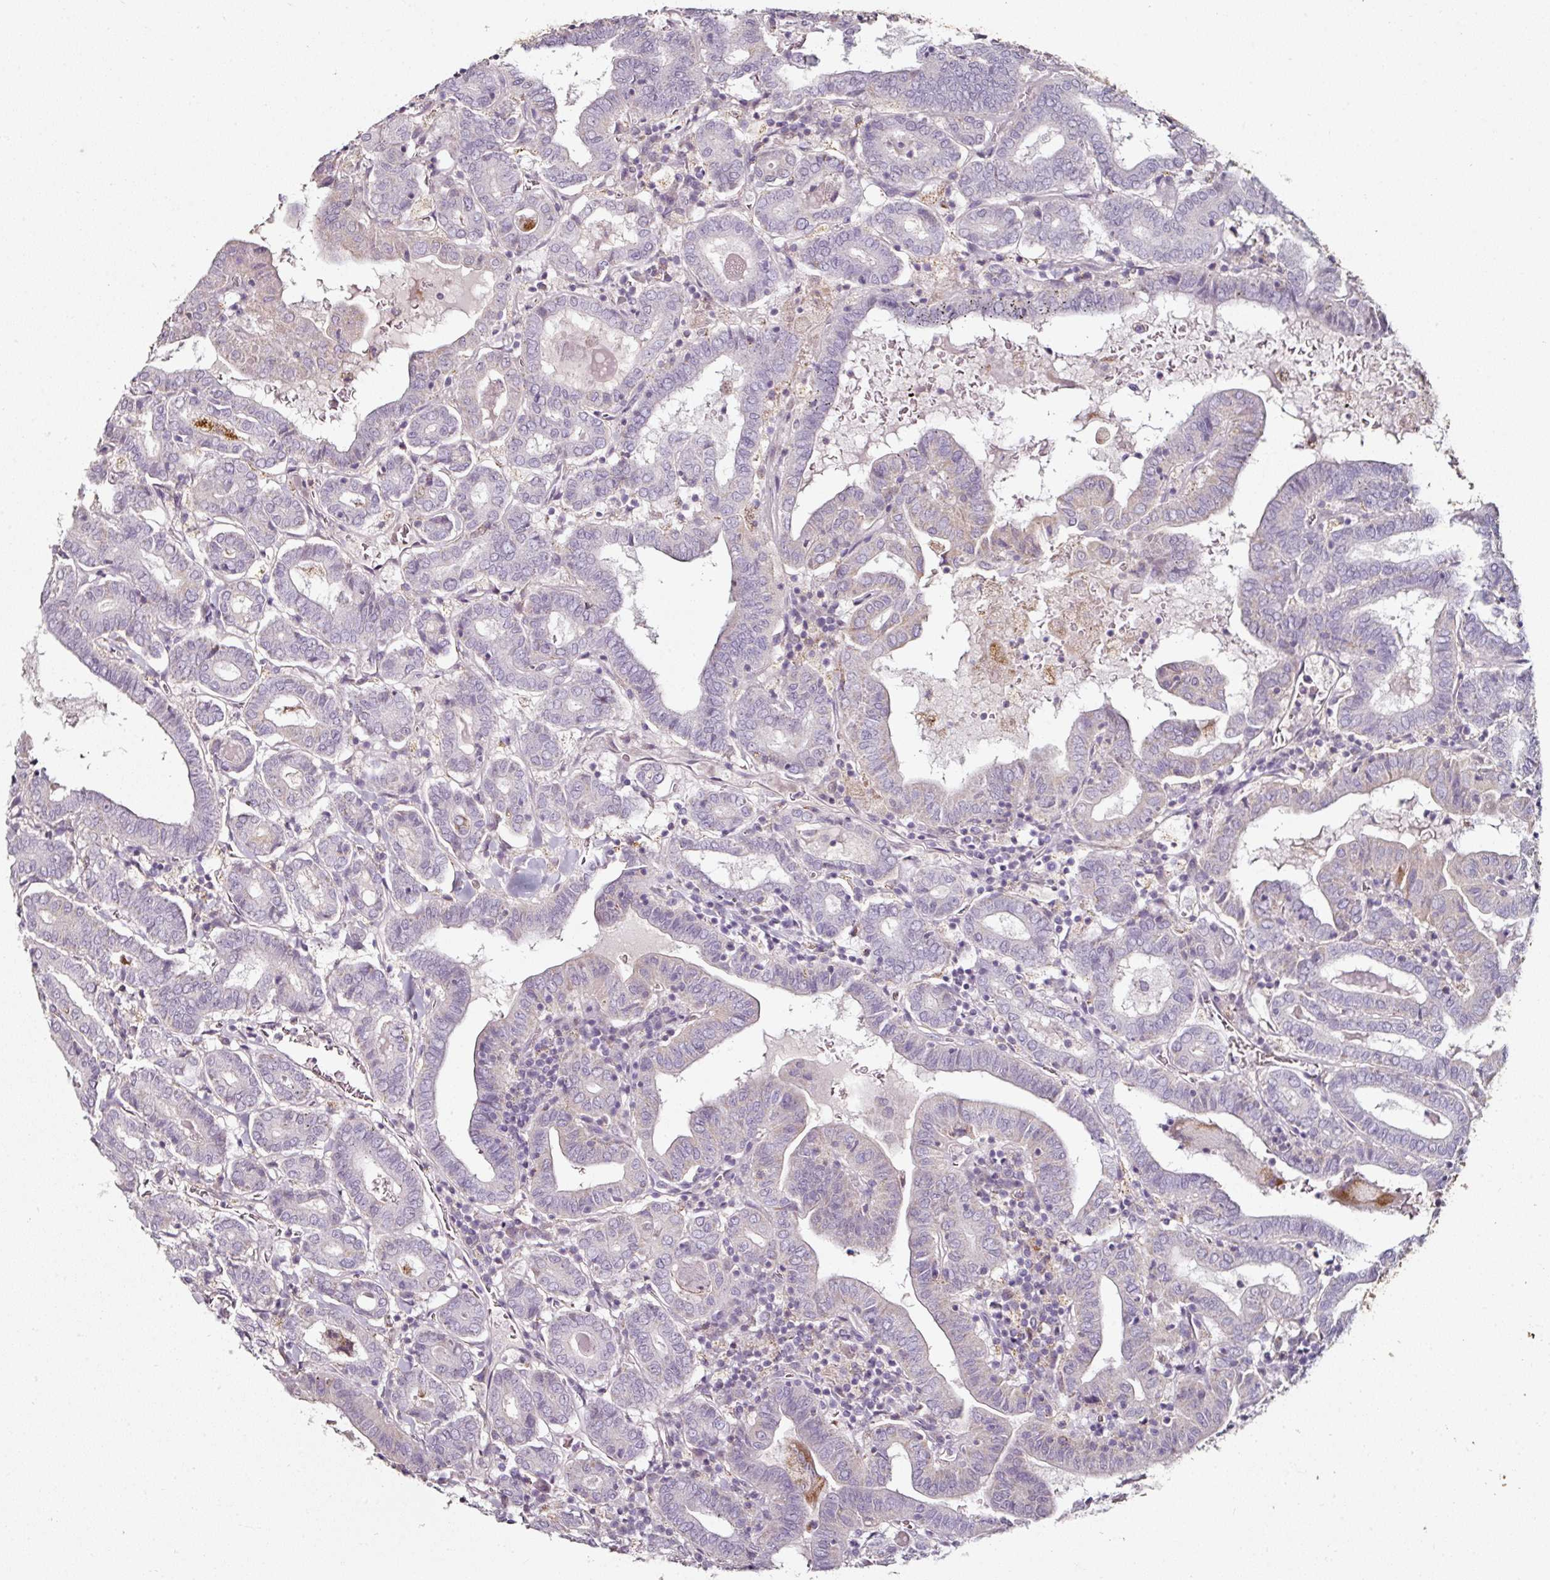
{"staining": {"intensity": "negative", "quantity": "none", "location": "none"}, "tissue": "thyroid cancer", "cell_type": "Tumor cells", "image_type": "cancer", "snomed": [{"axis": "morphology", "description": "Papillary adenocarcinoma, NOS"}, {"axis": "topography", "description": "Thyroid gland"}], "caption": "Immunohistochemistry of papillary adenocarcinoma (thyroid) exhibits no staining in tumor cells. (DAB (3,3'-diaminobenzidine) immunohistochemistry visualized using brightfield microscopy, high magnification).", "gene": "CAP2", "patient": {"sex": "female", "age": 72}}